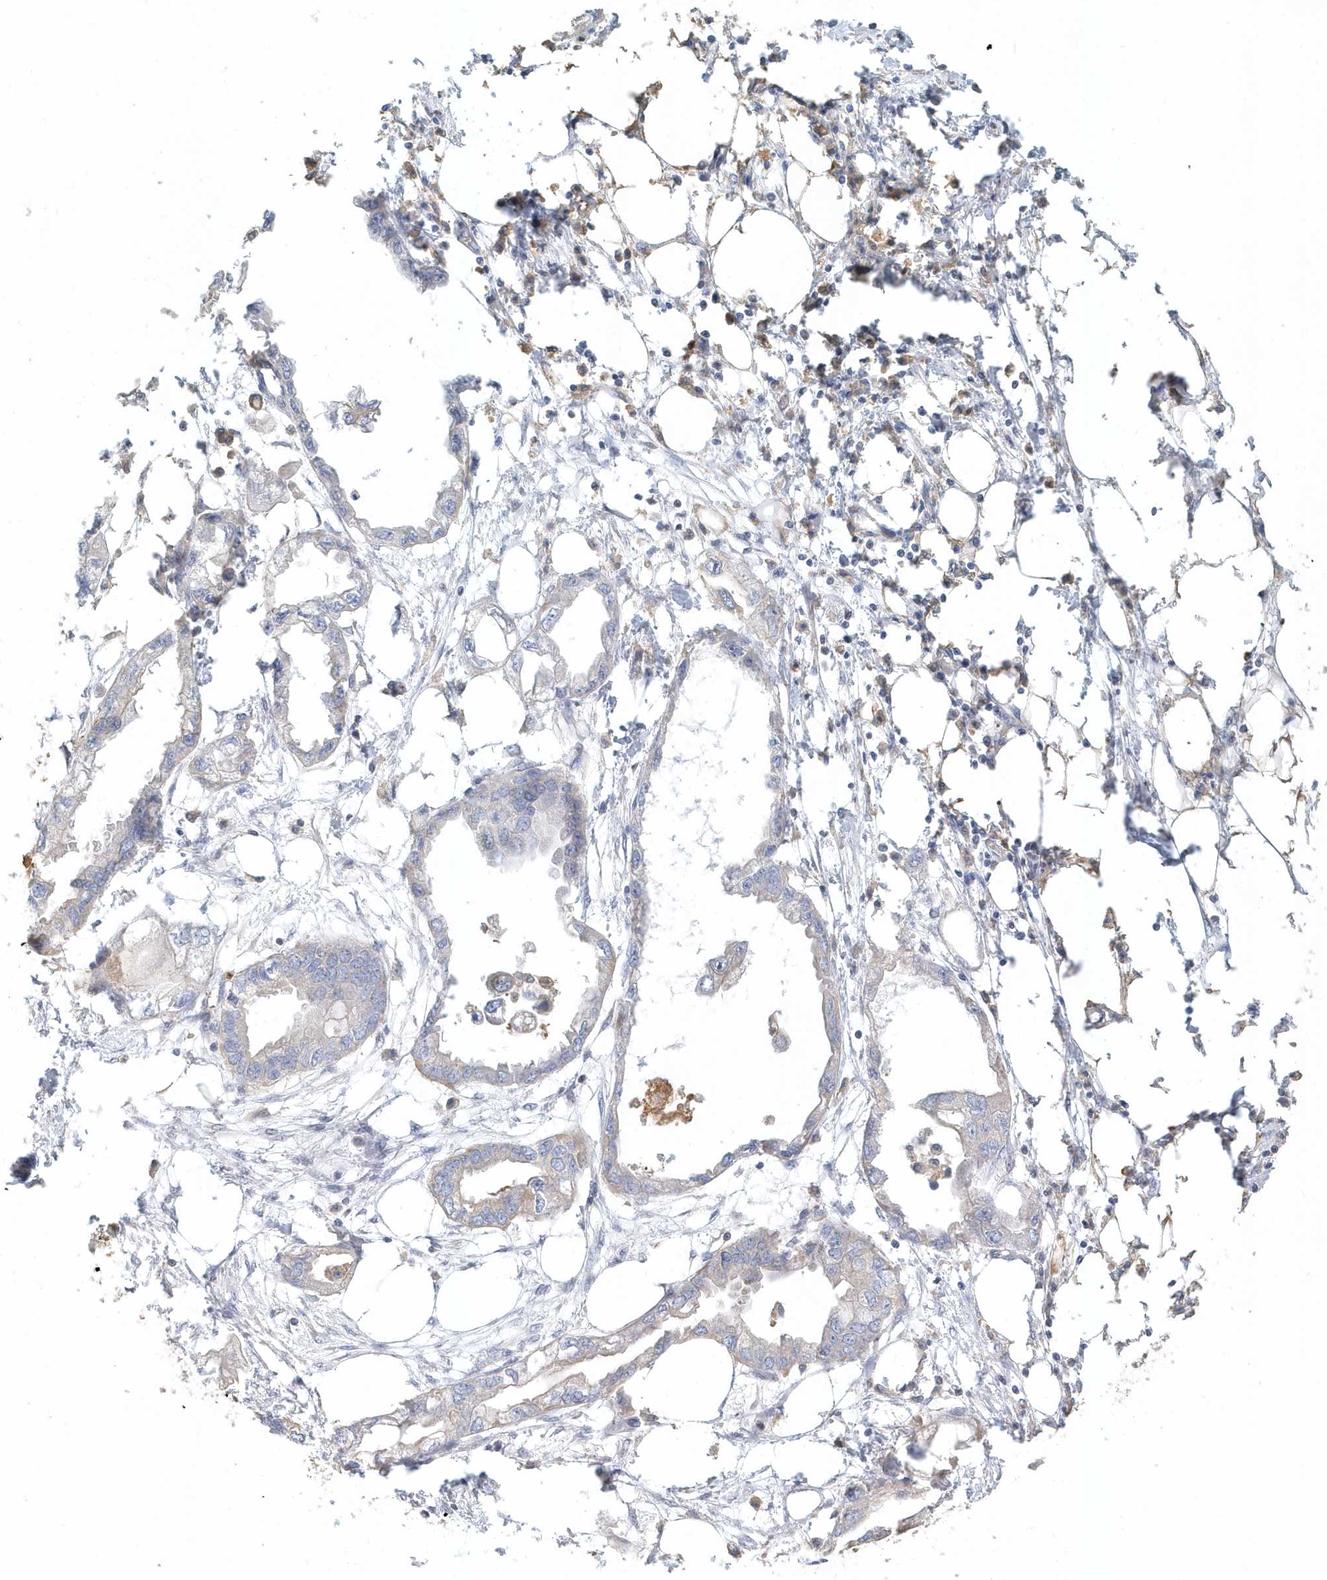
{"staining": {"intensity": "weak", "quantity": "<25%", "location": "cytoplasmic/membranous"}, "tissue": "endometrial cancer", "cell_type": "Tumor cells", "image_type": "cancer", "snomed": [{"axis": "morphology", "description": "Adenocarcinoma, NOS"}, {"axis": "morphology", "description": "Adenocarcinoma, metastatic, NOS"}, {"axis": "topography", "description": "Adipose tissue"}, {"axis": "topography", "description": "Endometrium"}], "caption": "Tumor cells are negative for protein expression in human endometrial adenocarcinoma. The staining is performed using DAB (3,3'-diaminobenzidine) brown chromogen with nuclei counter-stained in using hematoxylin.", "gene": "MMRN1", "patient": {"sex": "female", "age": 67}}